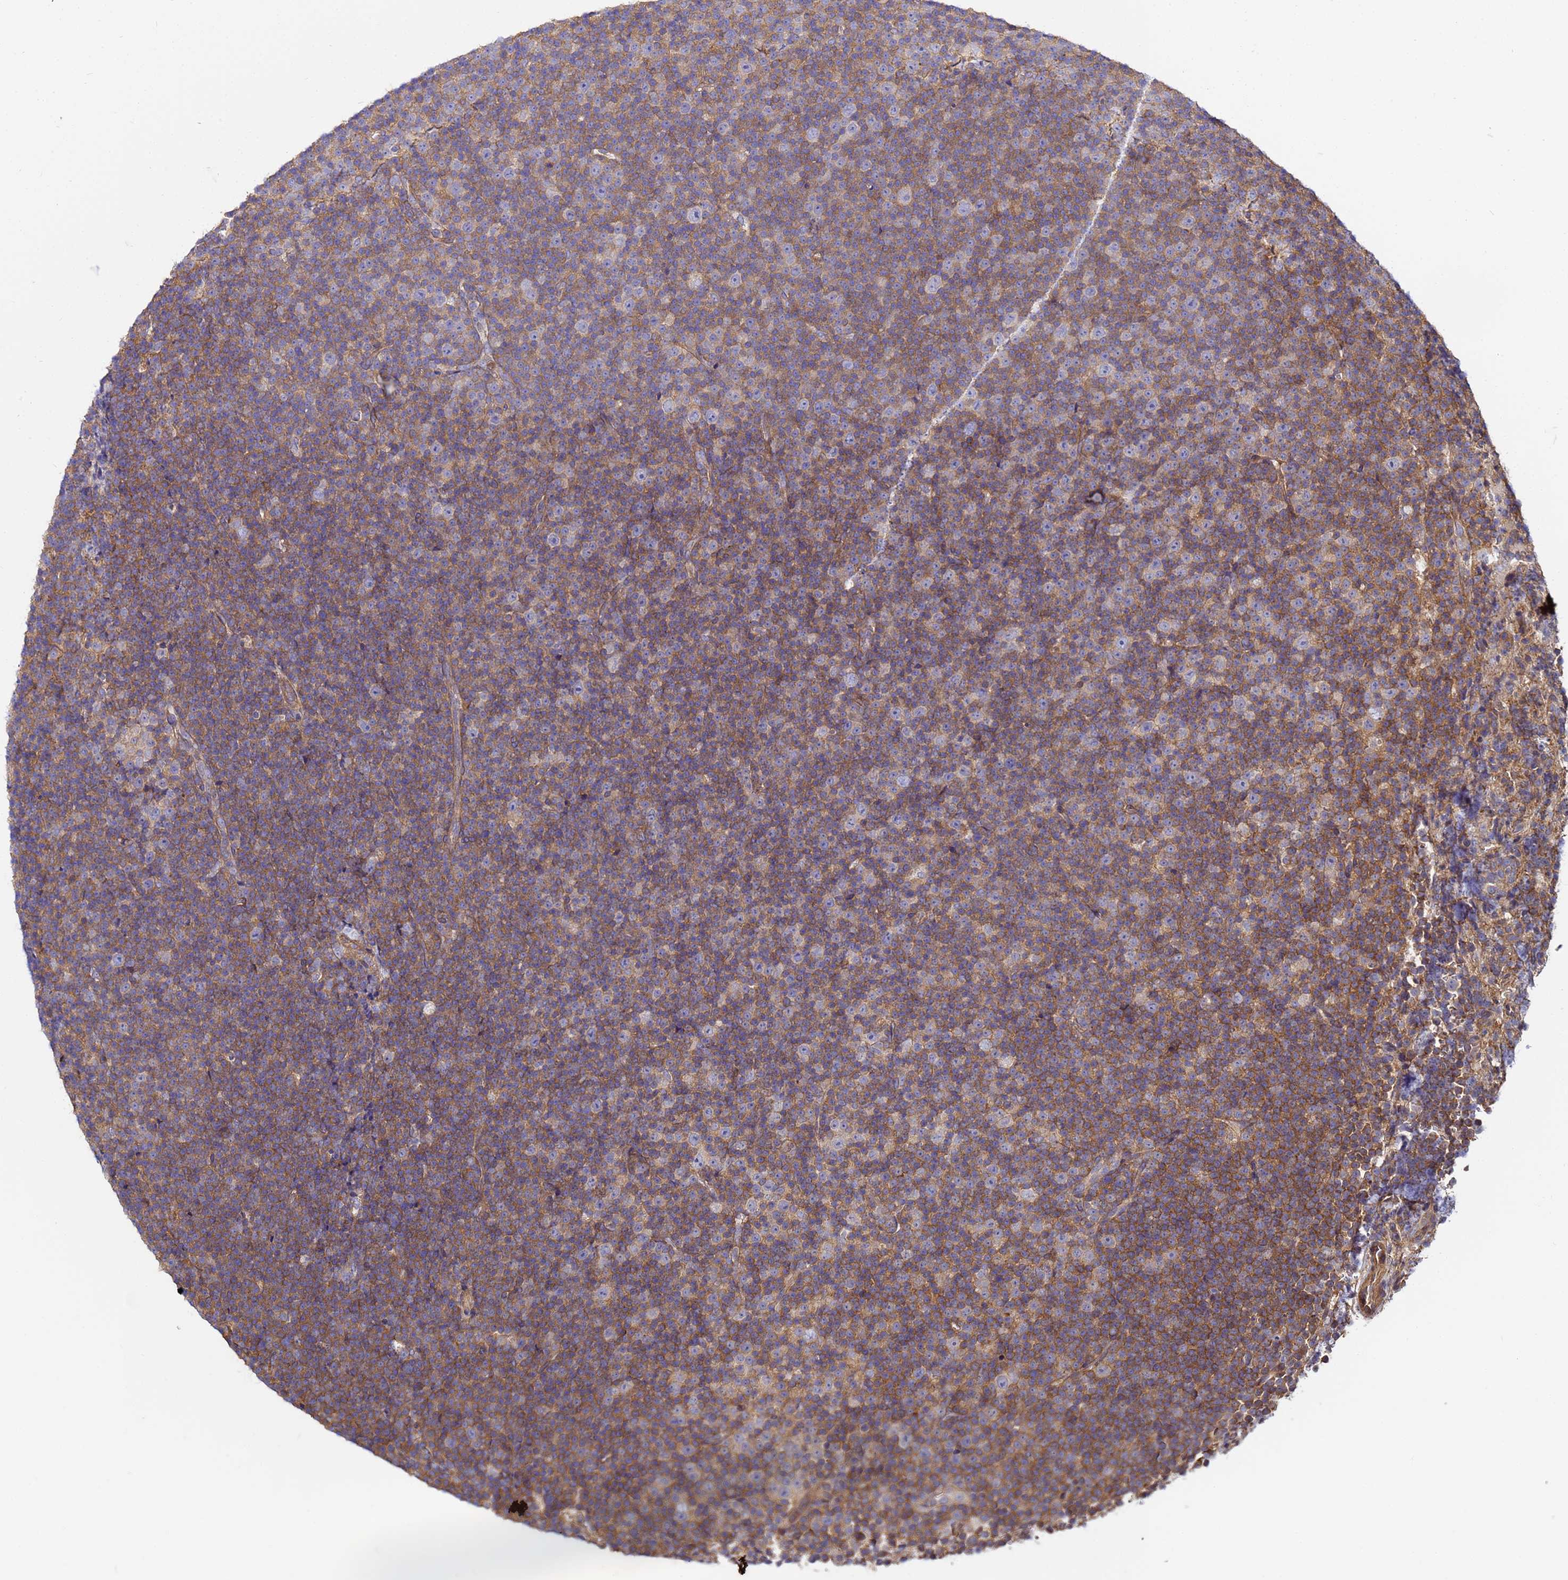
{"staining": {"intensity": "moderate", "quantity": "25%-75%", "location": "cytoplasmic/membranous"}, "tissue": "lymphoma", "cell_type": "Tumor cells", "image_type": "cancer", "snomed": [{"axis": "morphology", "description": "Malignant lymphoma, non-Hodgkin's type, Low grade"}, {"axis": "topography", "description": "Lymph node"}], "caption": "Lymphoma stained for a protein shows moderate cytoplasmic/membranous positivity in tumor cells. (Stains: DAB (3,3'-diaminobenzidine) in brown, nuclei in blue, Microscopy: brightfield microscopy at high magnification).", "gene": "STK38", "patient": {"sex": "female", "age": 67}}